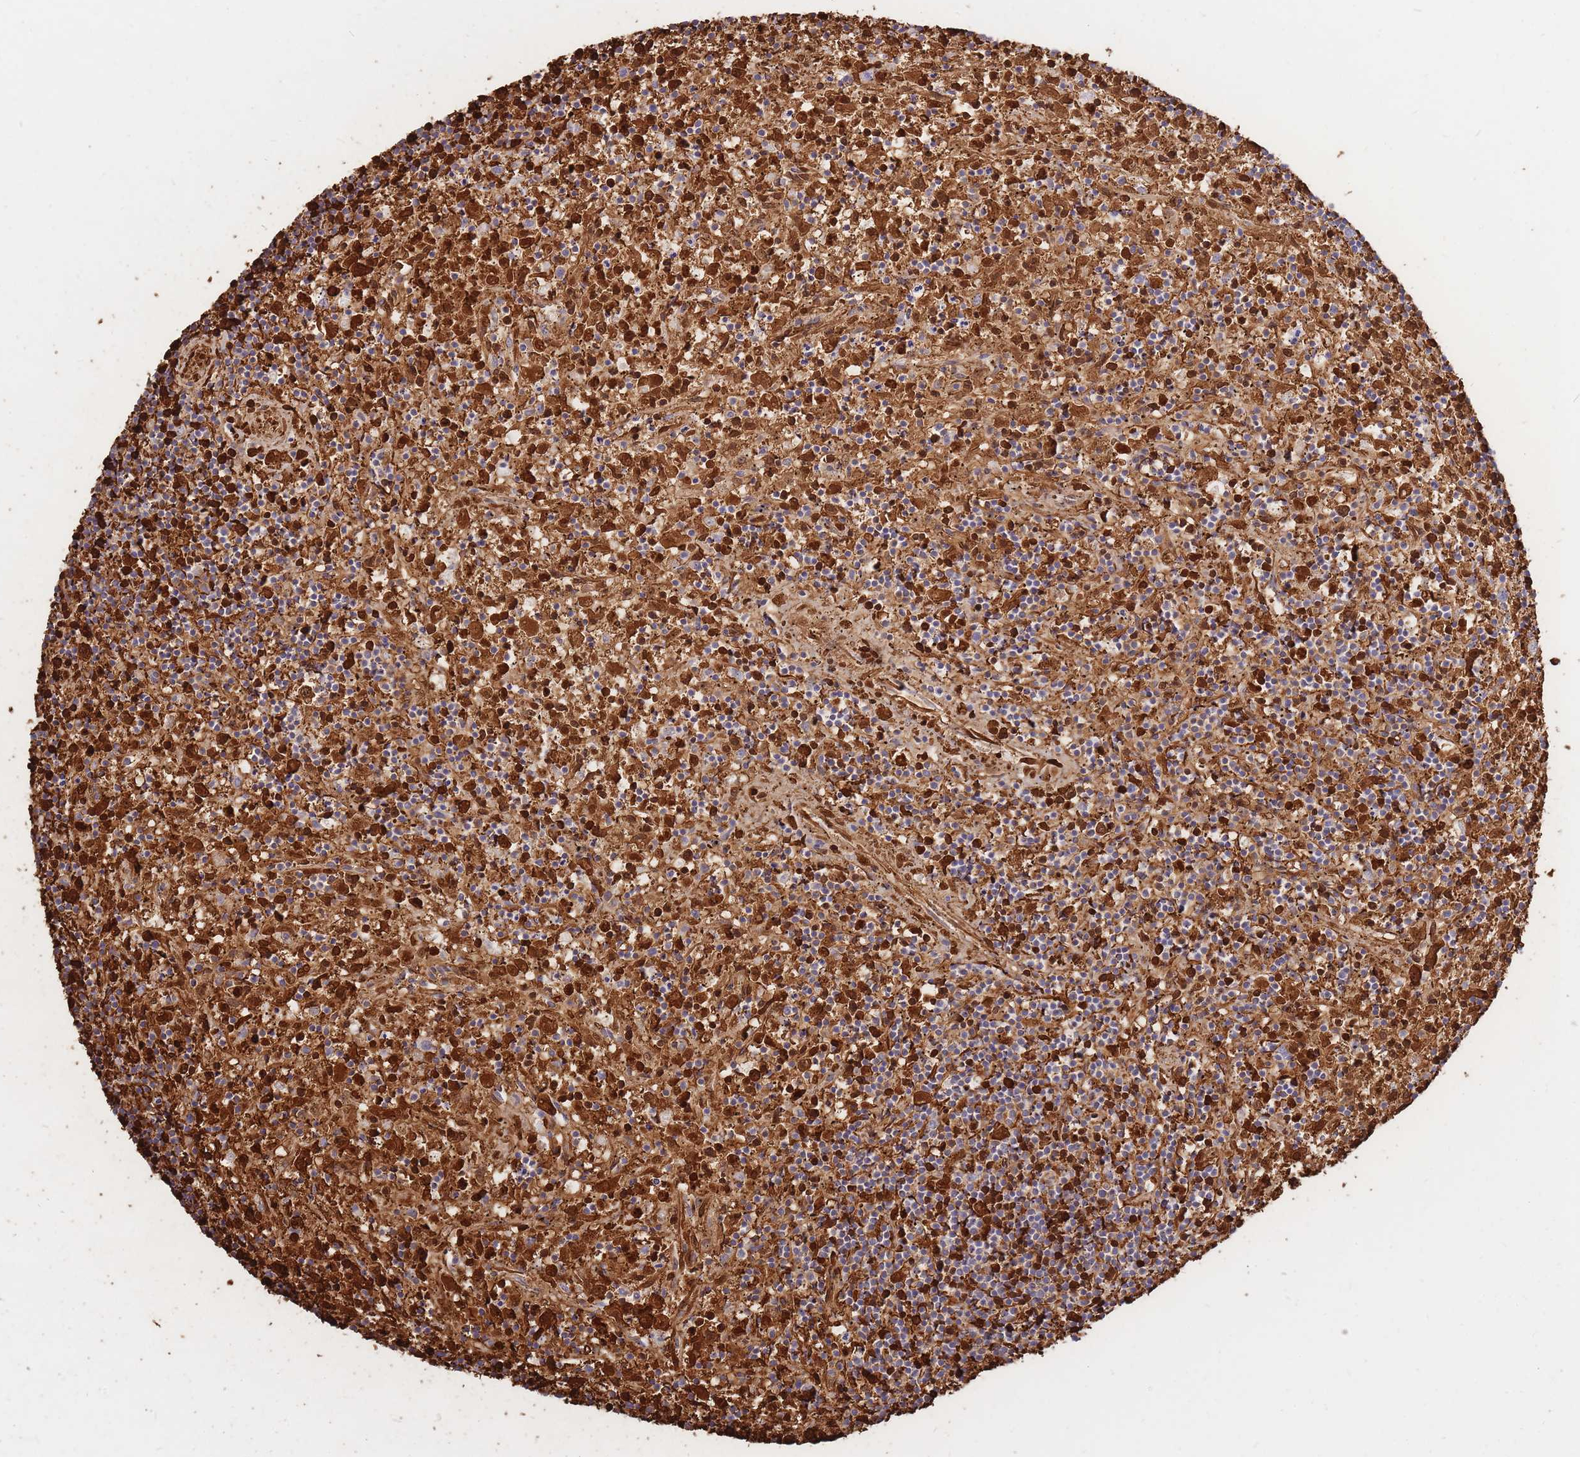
{"staining": {"intensity": "strong", "quantity": "25%-75%", "location": "cytoplasmic/membranous,nuclear"}, "tissue": "lymphoma", "cell_type": "Tumor cells", "image_type": "cancer", "snomed": [{"axis": "morphology", "description": "Malignant lymphoma, non-Hodgkin's type, Low grade"}, {"axis": "topography", "description": "Spleen"}], "caption": "Strong cytoplasmic/membranous and nuclear protein positivity is appreciated in approximately 25%-75% of tumor cells in malignant lymphoma, non-Hodgkin's type (low-grade).", "gene": "ATP10D", "patient": {"sex": "male", "age": 76}}